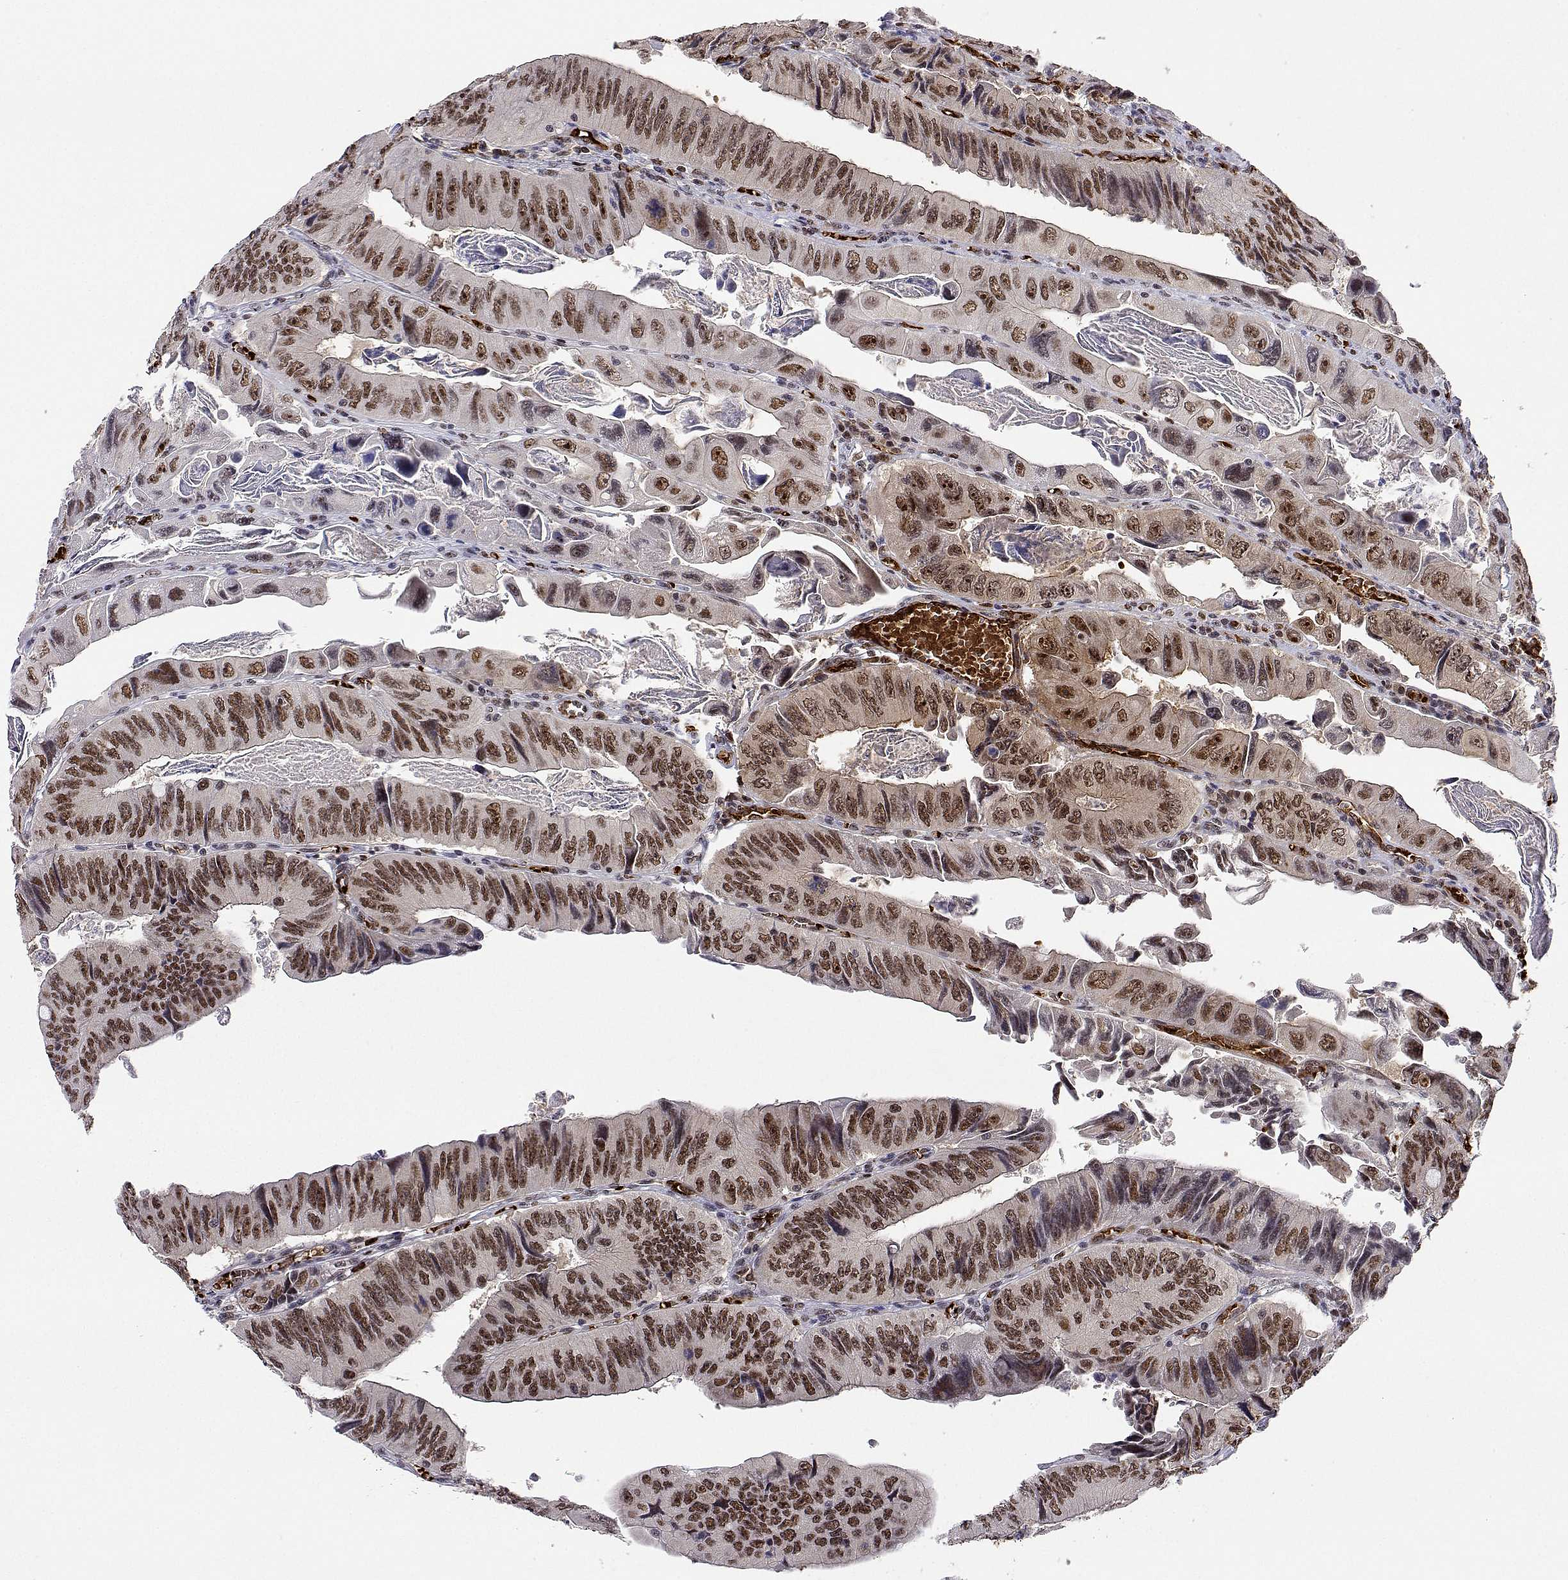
{"staining": {"intensity": "moderate", "quantity": ">75%", "location": "nuclear"}, "tissue": "colorectal cancer", "cell_type": "Tumor cells", "image_type": "cancer", "snomed": [{"axis": "morphology", "description": "Adenocarcinoma, NOS"}, {"axis": "topography", "description": "Colon"}], "caption": "Tumor cells display medium levels of moderate nuclear staining in approximately >75% of cells in adenocarcinoma (colorectal).", "gene": "ADAR", "patient": {"sex": "female", "age": 84}}